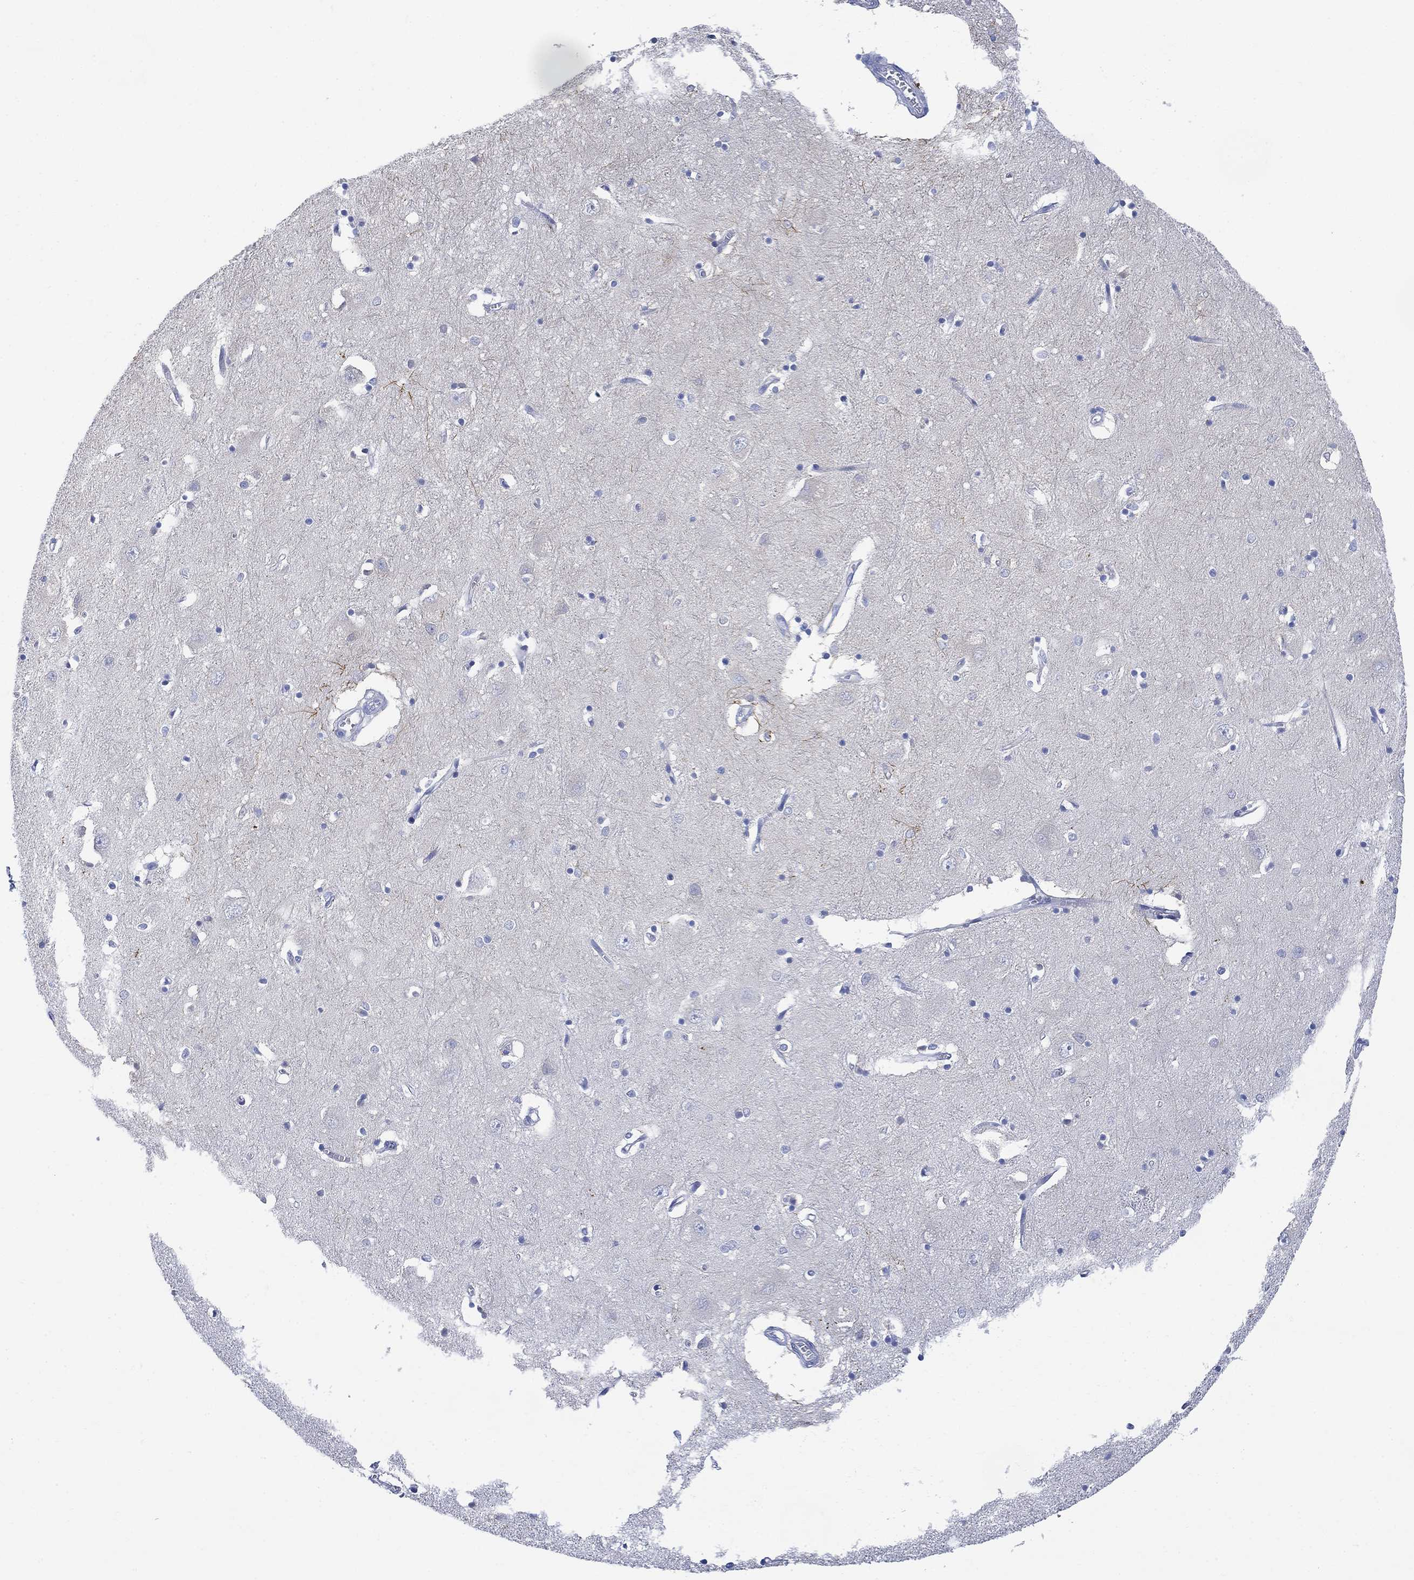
{"staining": {"intensity": "negative", "quantity": "none", "location": "none"}, "tissue": "caudate", "cell_type": "Glial cells", "image_type": "normal", "snomed": [{"axis": "morphology", "description": "Normal tissue, NOS"}, {"axis": "topography", "description": "Lateral ventricle wall"}], "caption": "Glial cells are negative for protein expression in unremarkable human caudate. Brightfield microscopy of IHC stained with DAB (3,3'-diaminobenzidine) (brown) and hematoxylin (blue), captured at high magnification.", "gene": "ARSK", "patient": {"sex": "male", "age": 54}}